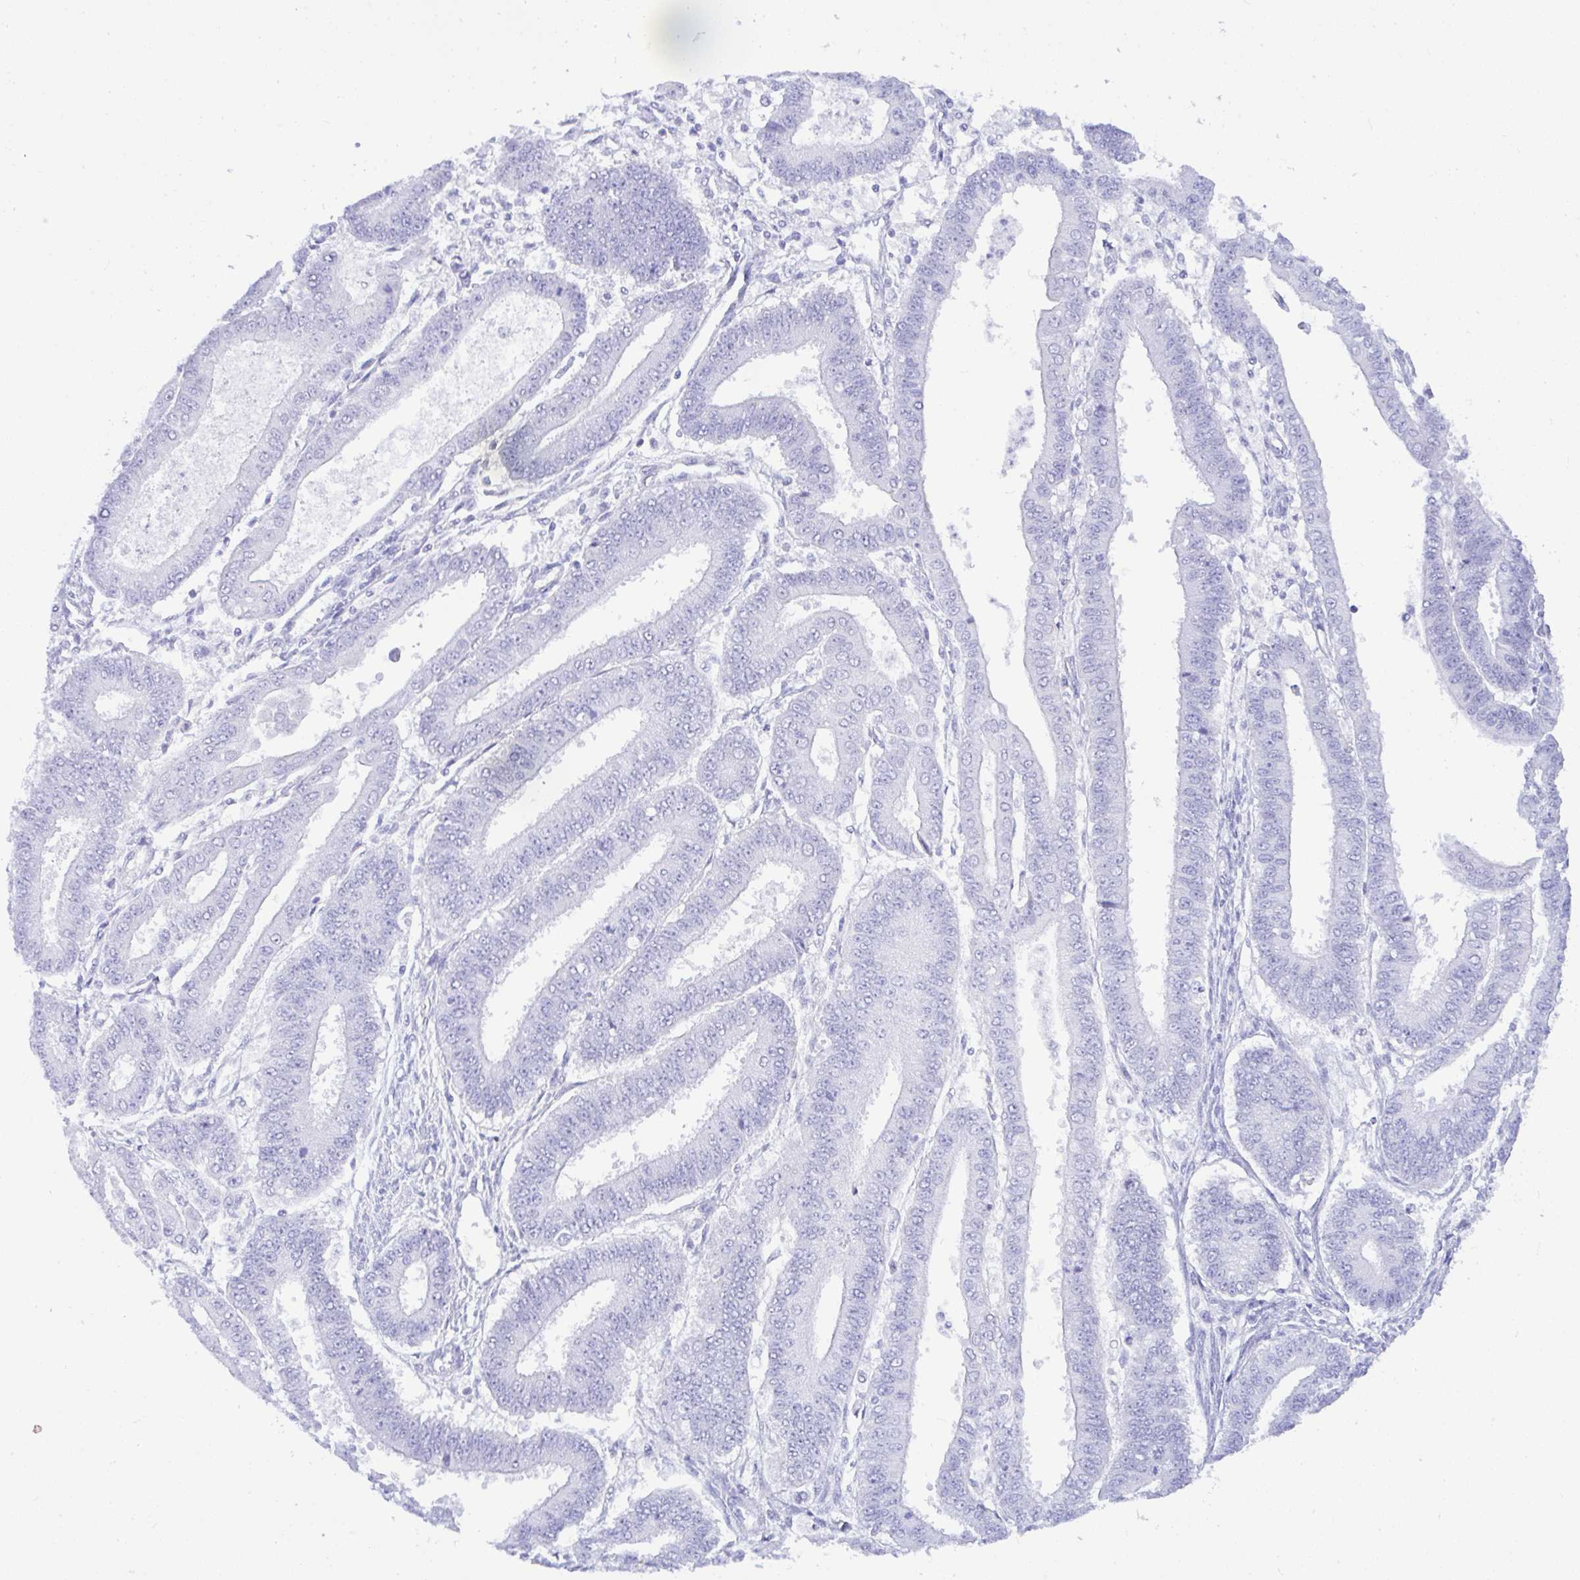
{"staining": {"intensity": "negative", "quantity": "none", "location": "none"}, "tissue": "endometrial cancer", "cell_type": "Tumor cells", "image_type": "cancer", "snomed": [{"axis": "morphology", "description": "Adenocarcinoma, NOS"}, {"axis": "topography", "description": "Endometrium"}], "caption": "Human endometrial adenocarcinoma stained for a protein using immunohistochemistry reveals no staining in tumor cells.", "gene": "SEL1L2", "patient": {"sex": "female", "age": 73}}